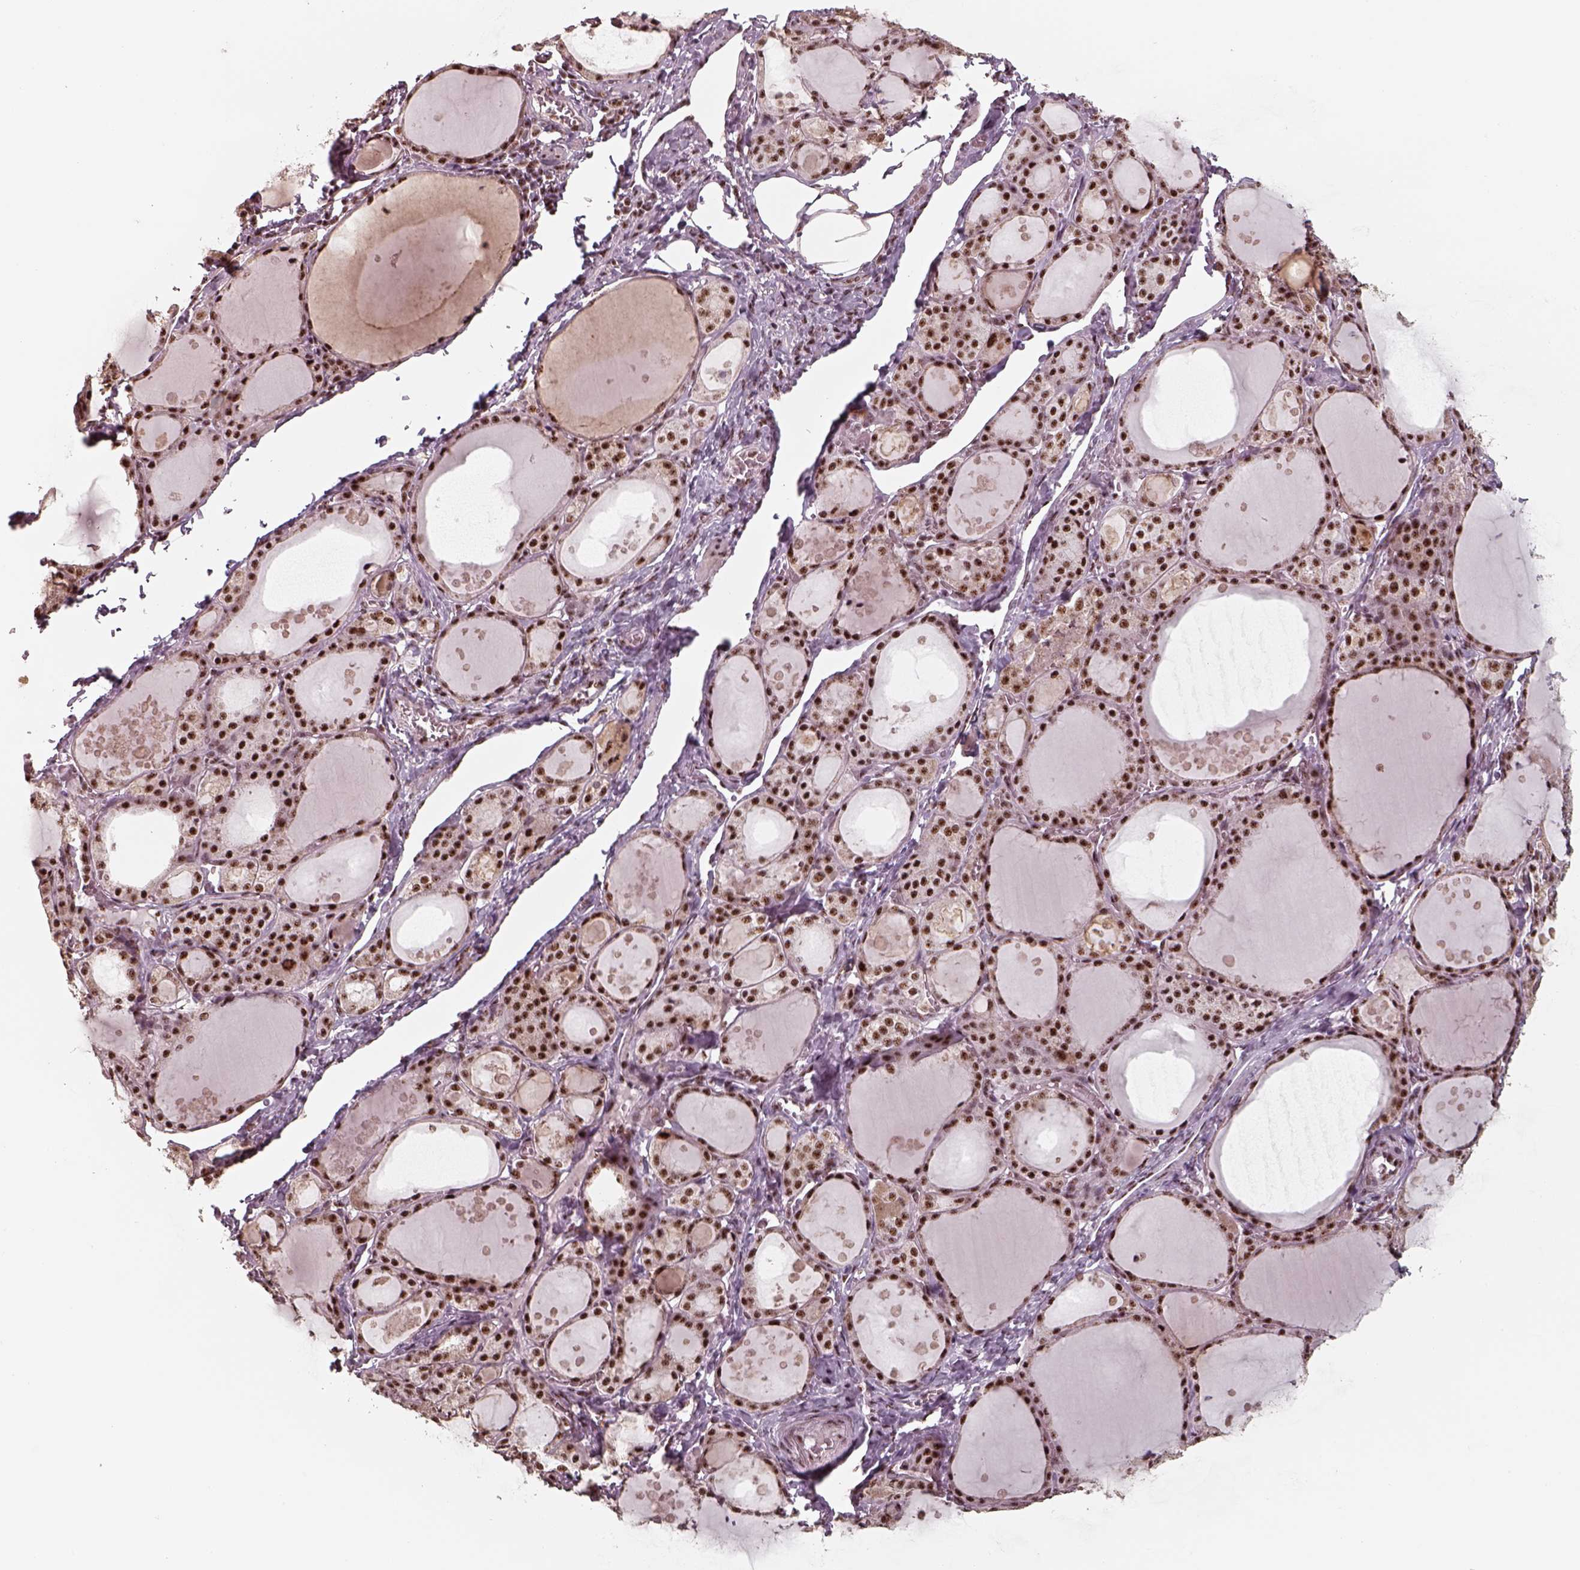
{"staining": {"intensity": "strong", "quantity": ">75%", "location": "nuclear"}, "tissue": "thyroid gland", "cell_type": "Glandular cells", "image_type": "normal", "snomed": [{"axis": "morphology", "description": "Normal tissue, NOS"}, {"axis": "topography", "description": "Thyroid gland"}], "caption": "Immunohistochemistry (IHC) image of normal thyroid gland: human thyroid gland stained using immunohistochemistry demonstrates high levels of strong protein expression localized specifically in the nuclear of glandular cells, appearing as a nuclear brown color.", "gene": "ATXN7L3", "patient": {"sex": "male", "age": 68}}